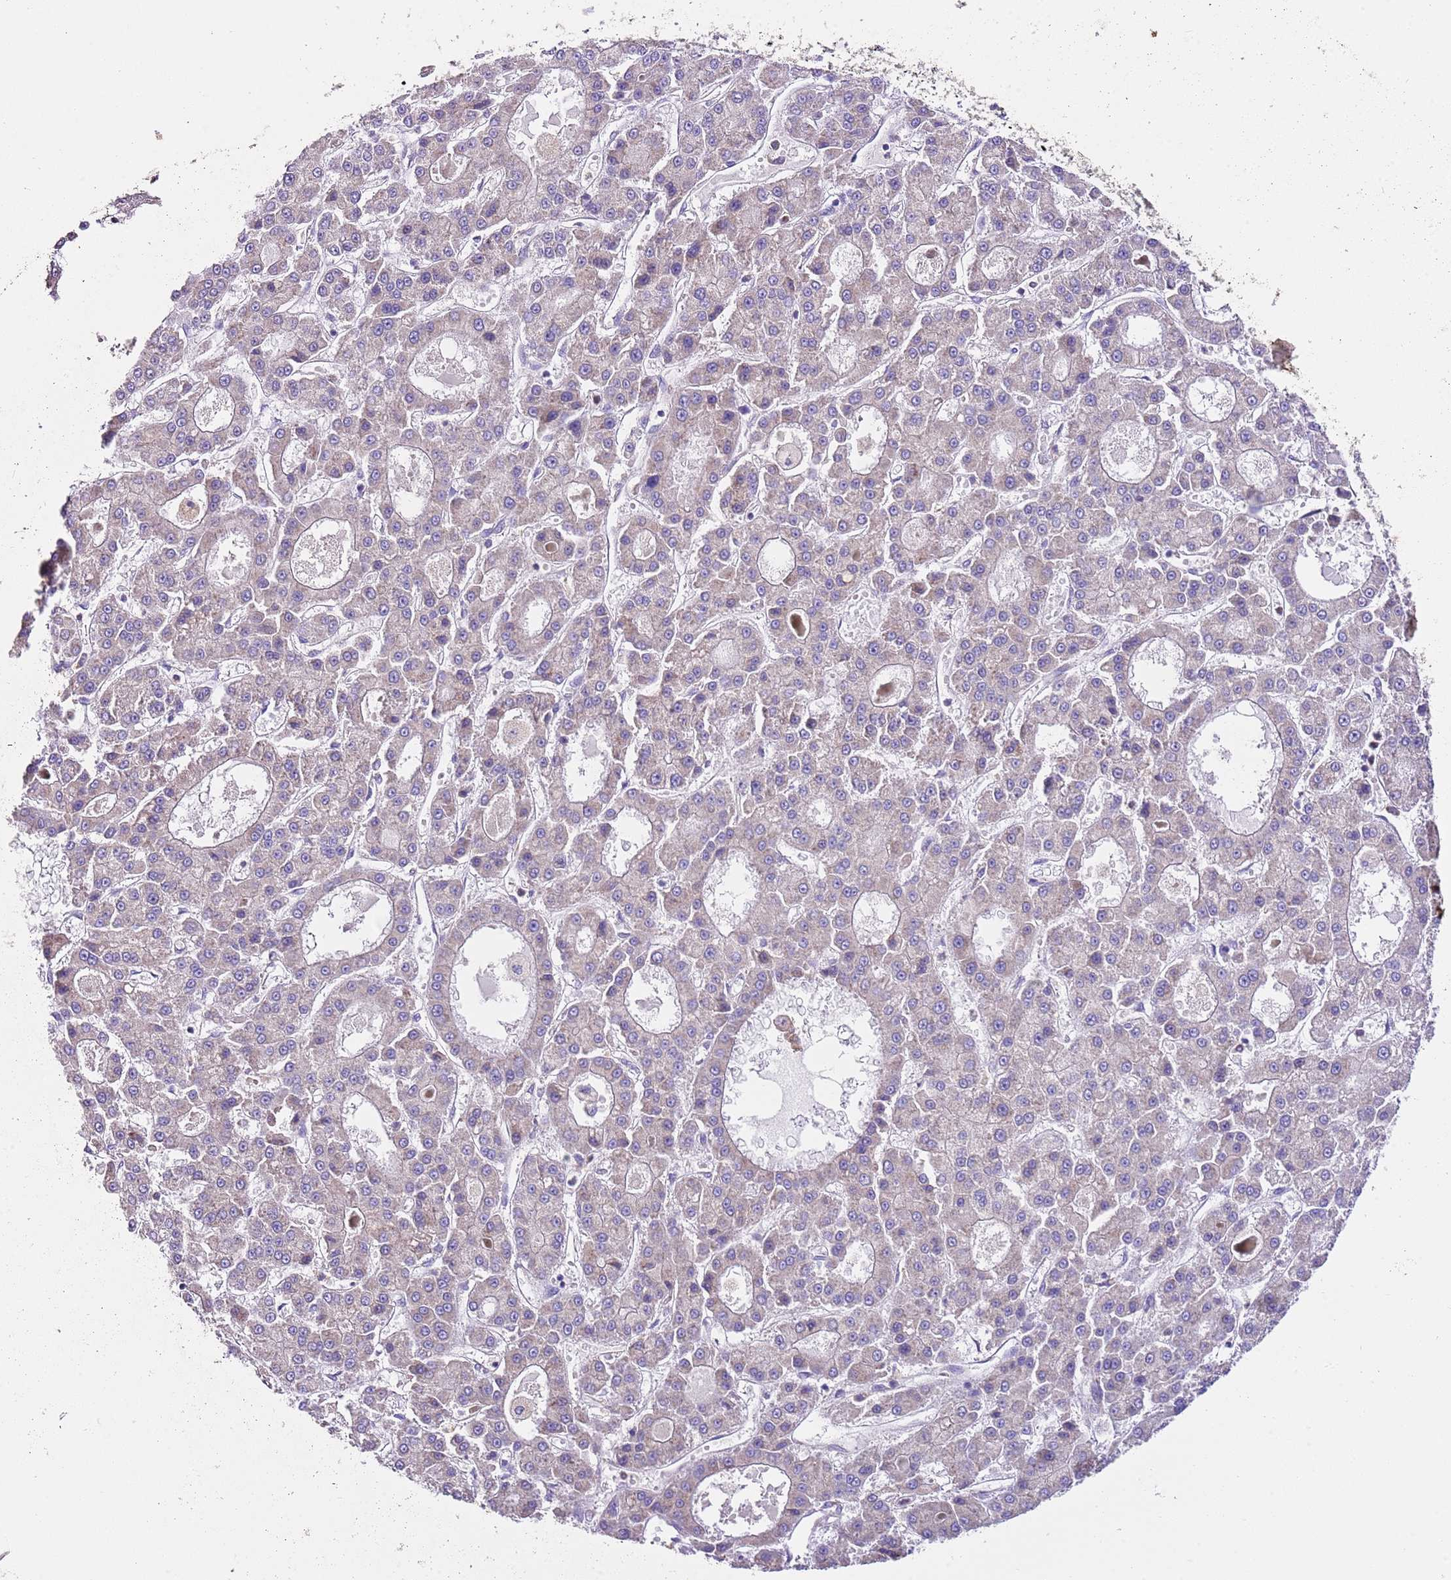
{"staining": {"intensity": "weak", "quantity": ">75%", "location": "cytoplasmic/membranous"}, "tissue": "liver cancer", "cell_type": "Tumor cells", "image_type": "cancer", "snomed": [{"axis": "morphology", "description": "Carcinoma, Hepatocellular, NOS"}, {"axis": "topography", "description": "Liver"}], "caption": "An immunohistochemistry histopathology image of neoplastic tissue is shown. Protein staining in brown highlights weak cytoplasmic/membranous positivity in liver cancer within tumor cells.", "gene": "RPS10", "patient": {"sex": "male", "age": 70}}